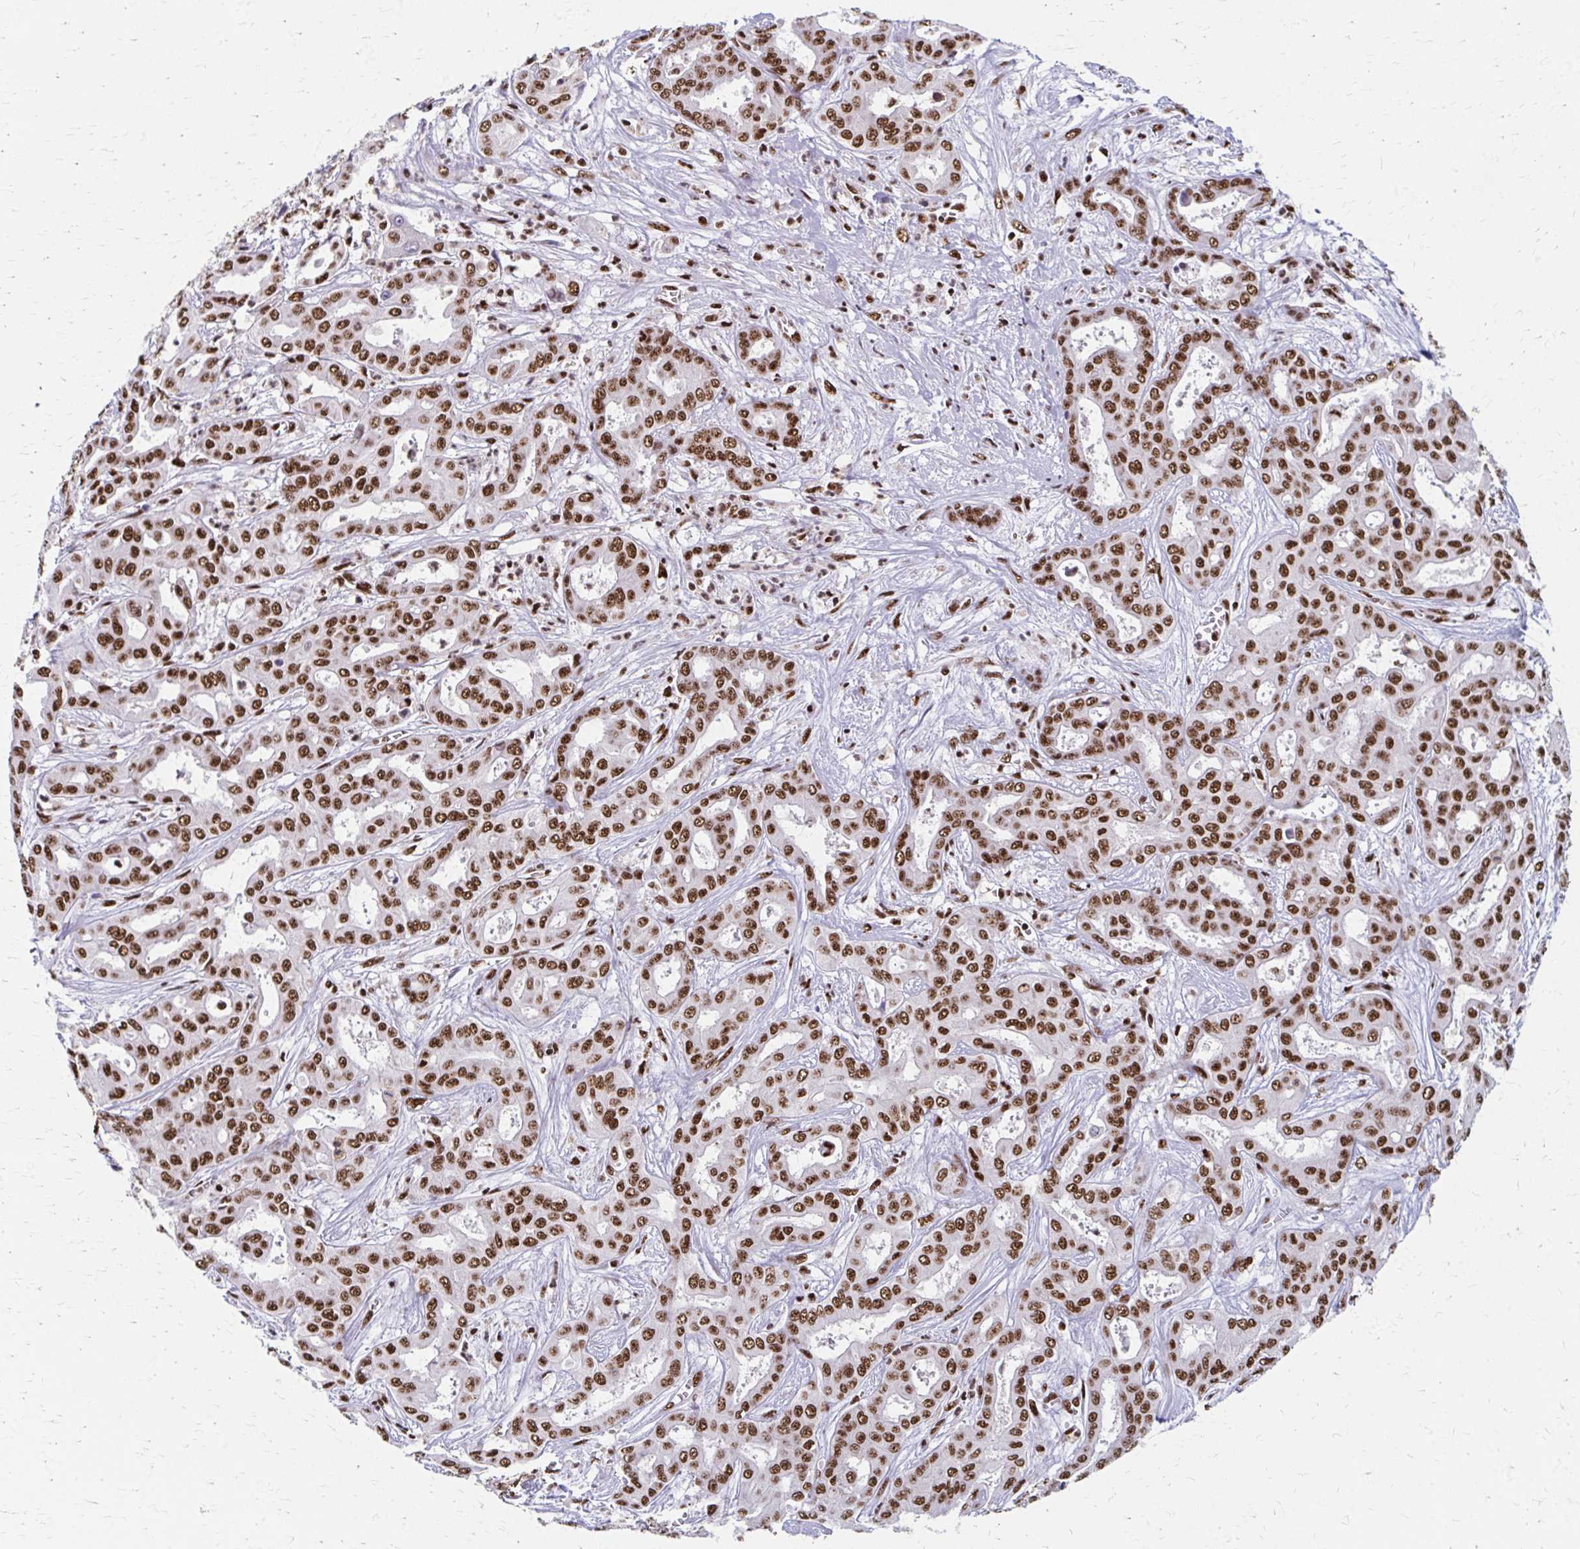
{"staining": {"intensity": "moderate", "quantity": ">75%", "location": "nuclear"}, "tissue": "liver cancer", "cell_type": "Tumor cells", "image_type": "cancer", "snomed": [{"axis": "morphology", "description": "Cholangiocarcinoma"}, {"axis": "topography", "description": "Liver"}], "caption": "A high-resolution histopathology image shows IHC staining of liver cancer (cholangiocarcinoma), which reveals moderate nuclear positivity in approximately >75% of tumor cells. (Stains: DAB in brown, nuclei in blue, Microscopy: brightfield microscopy at high magnification).", "gene": "CNKSR3", "patient": {"sex": "female", "age": 64}}